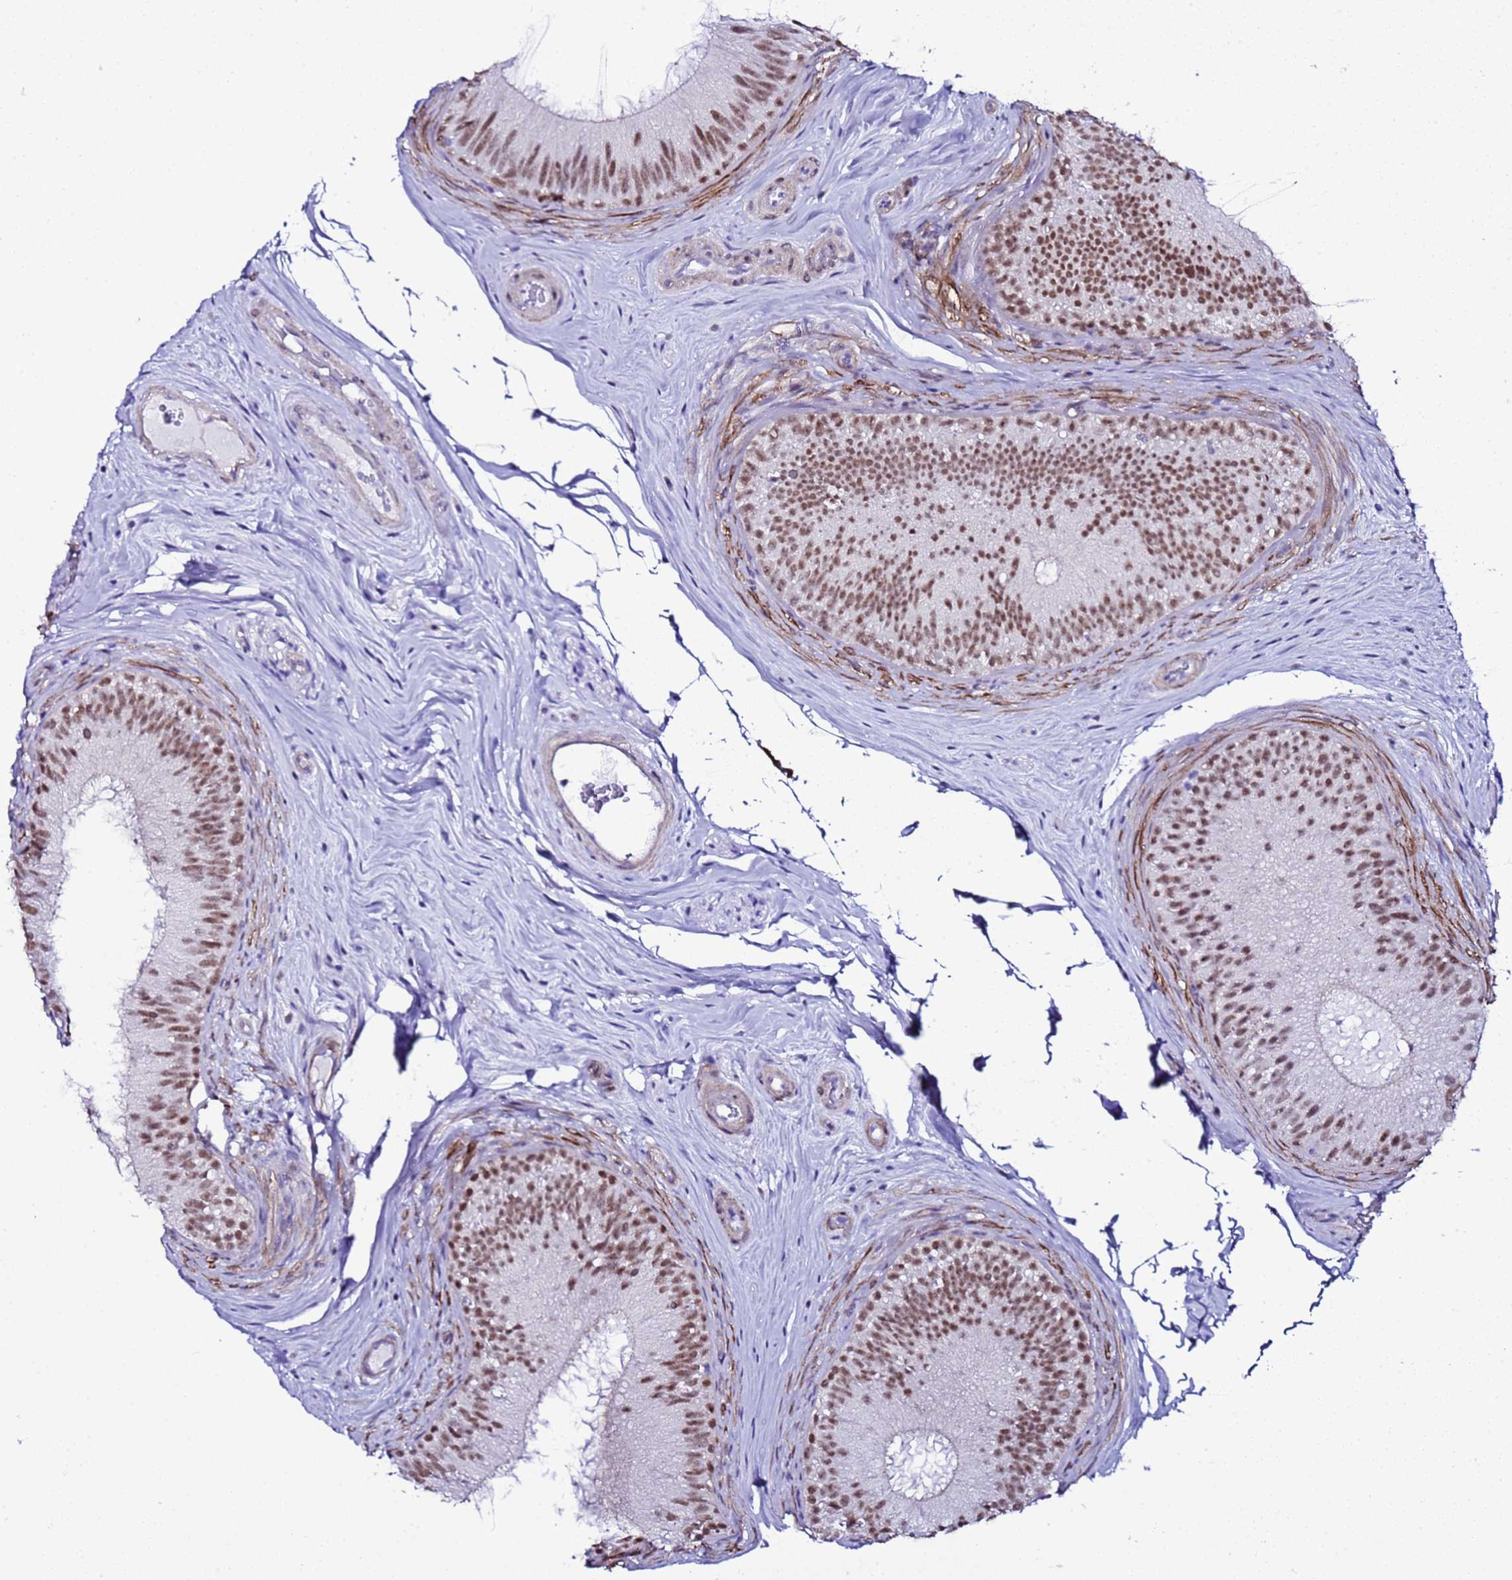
{"staining": {"intensity": "moderate", "quantity": ">75%", "location": "nuclear"}, "tissue": "epididymis", "cell_type": "Glandular cells", "image_type": "normal", "snomed": [{"axis": "morphology", "description": "Normal tissue, NOS"}, {"axis": "topography", "description": "Epididymis"}], "caption": "Moderate nuclear protein expression is seen in approximately >75% of glandular cells in epididymis.", "gene": "BCL7A", "patient": {"sex": "male", "age": 34}}